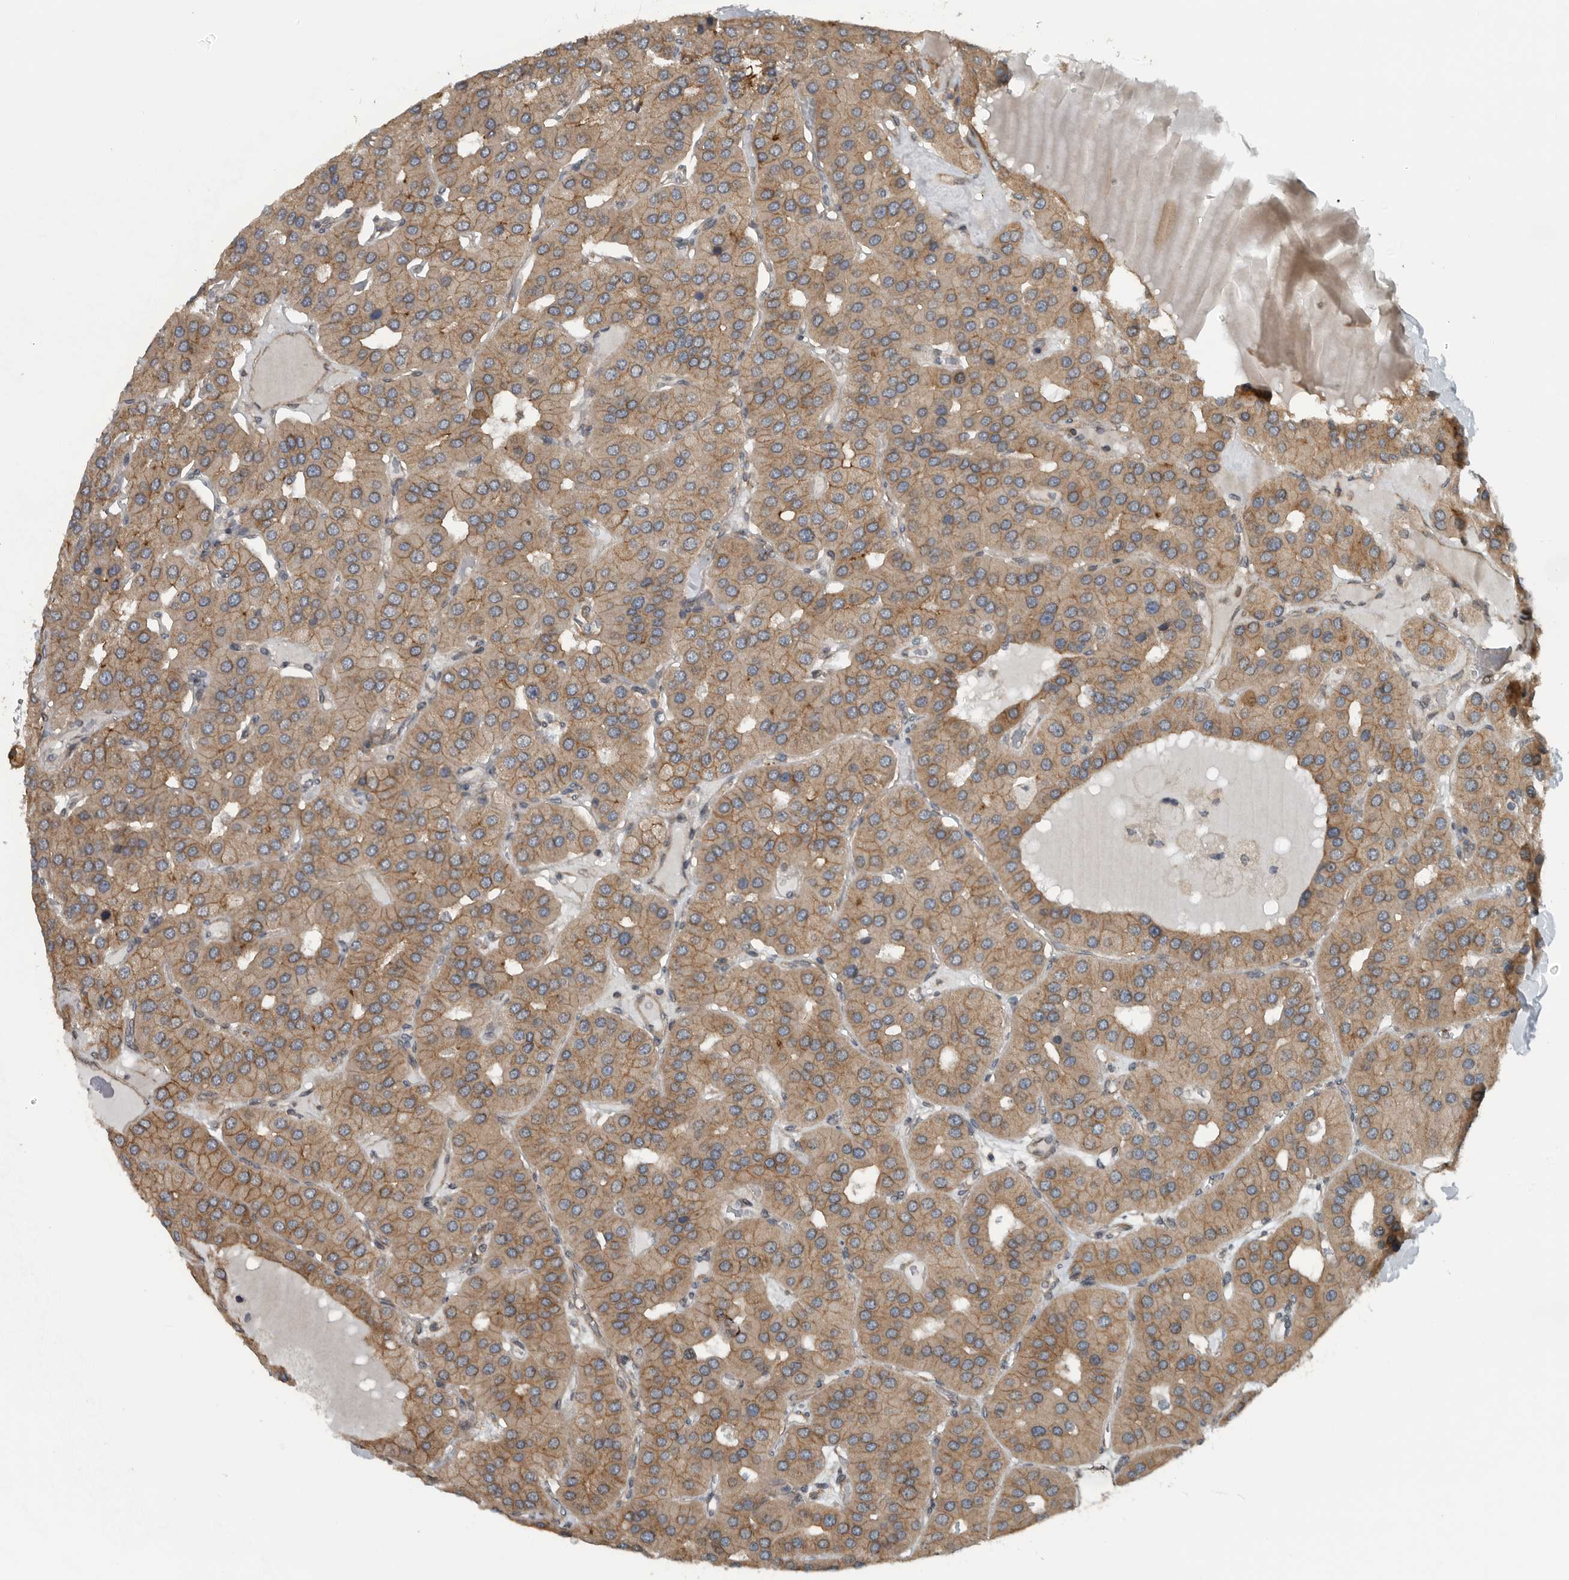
{"staining": {"intensity": "moderate", "quantity": ">75%", "location": "cytoplasmic/membranous"}, "tissue": "parathyroid gland", "cell_type": "Glandular cells", "image_type": "normal", "snomed": [{"axis": "morphology", "description": "Normal tissue, NOS"}, {"axis": "morphology", "description": "Adenoma, NOS"}, {"axis": "topography", "description": "Parathyroid gland"}], "caption": "A high-resolution histopathology image shows immunohistochemistry staining of normal parathyroid gland, which reveals moderate cytoplasmic/membranous staining in approximately >75% of glandular cells. The staining was performed using DAB to visualize the protein expression in brown, while the nuclei were stained in blue with hematoxylin (Magnification: 20x).", "gene": "AMFR", "patient": {"sex": "female", "age": 86}}